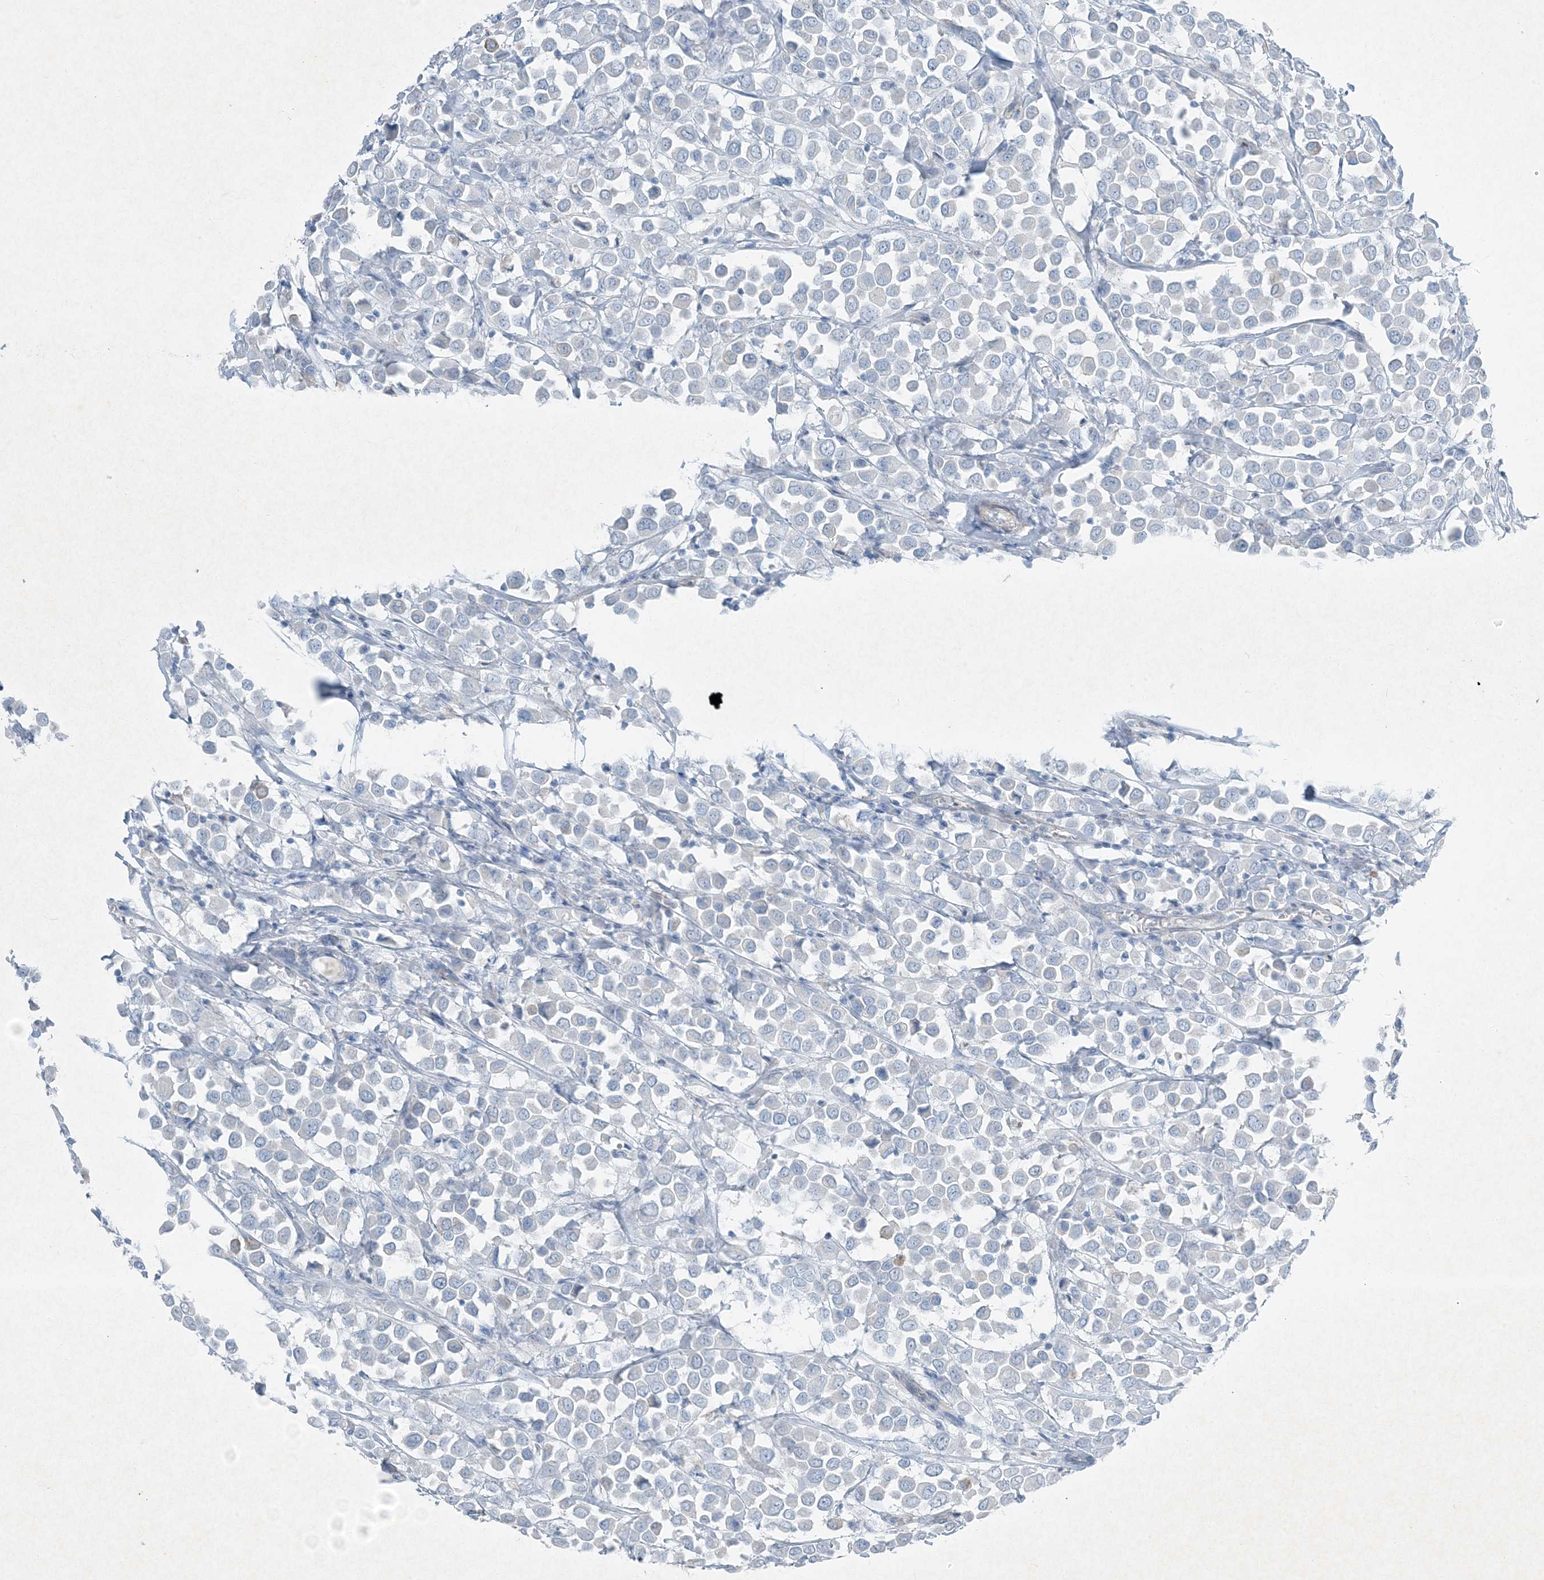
{"staining": {"intensity": "negative", "quantity": "none", "location": "none"}, "tissue": "breast cancer", "cell_type": "Tumor cells", "image_type": "cancer", "snomed": [{"axis": "morphology", "description": "Duct carcinoma"}, {"axis": "topography", "description": "Breast"}], "caption": "Tumor cells are negative for protein expression in human breast cancer (invasive ductal carcinoma).", "gene": "PGM5", "patient": {"sex": "female", "age": 61}}